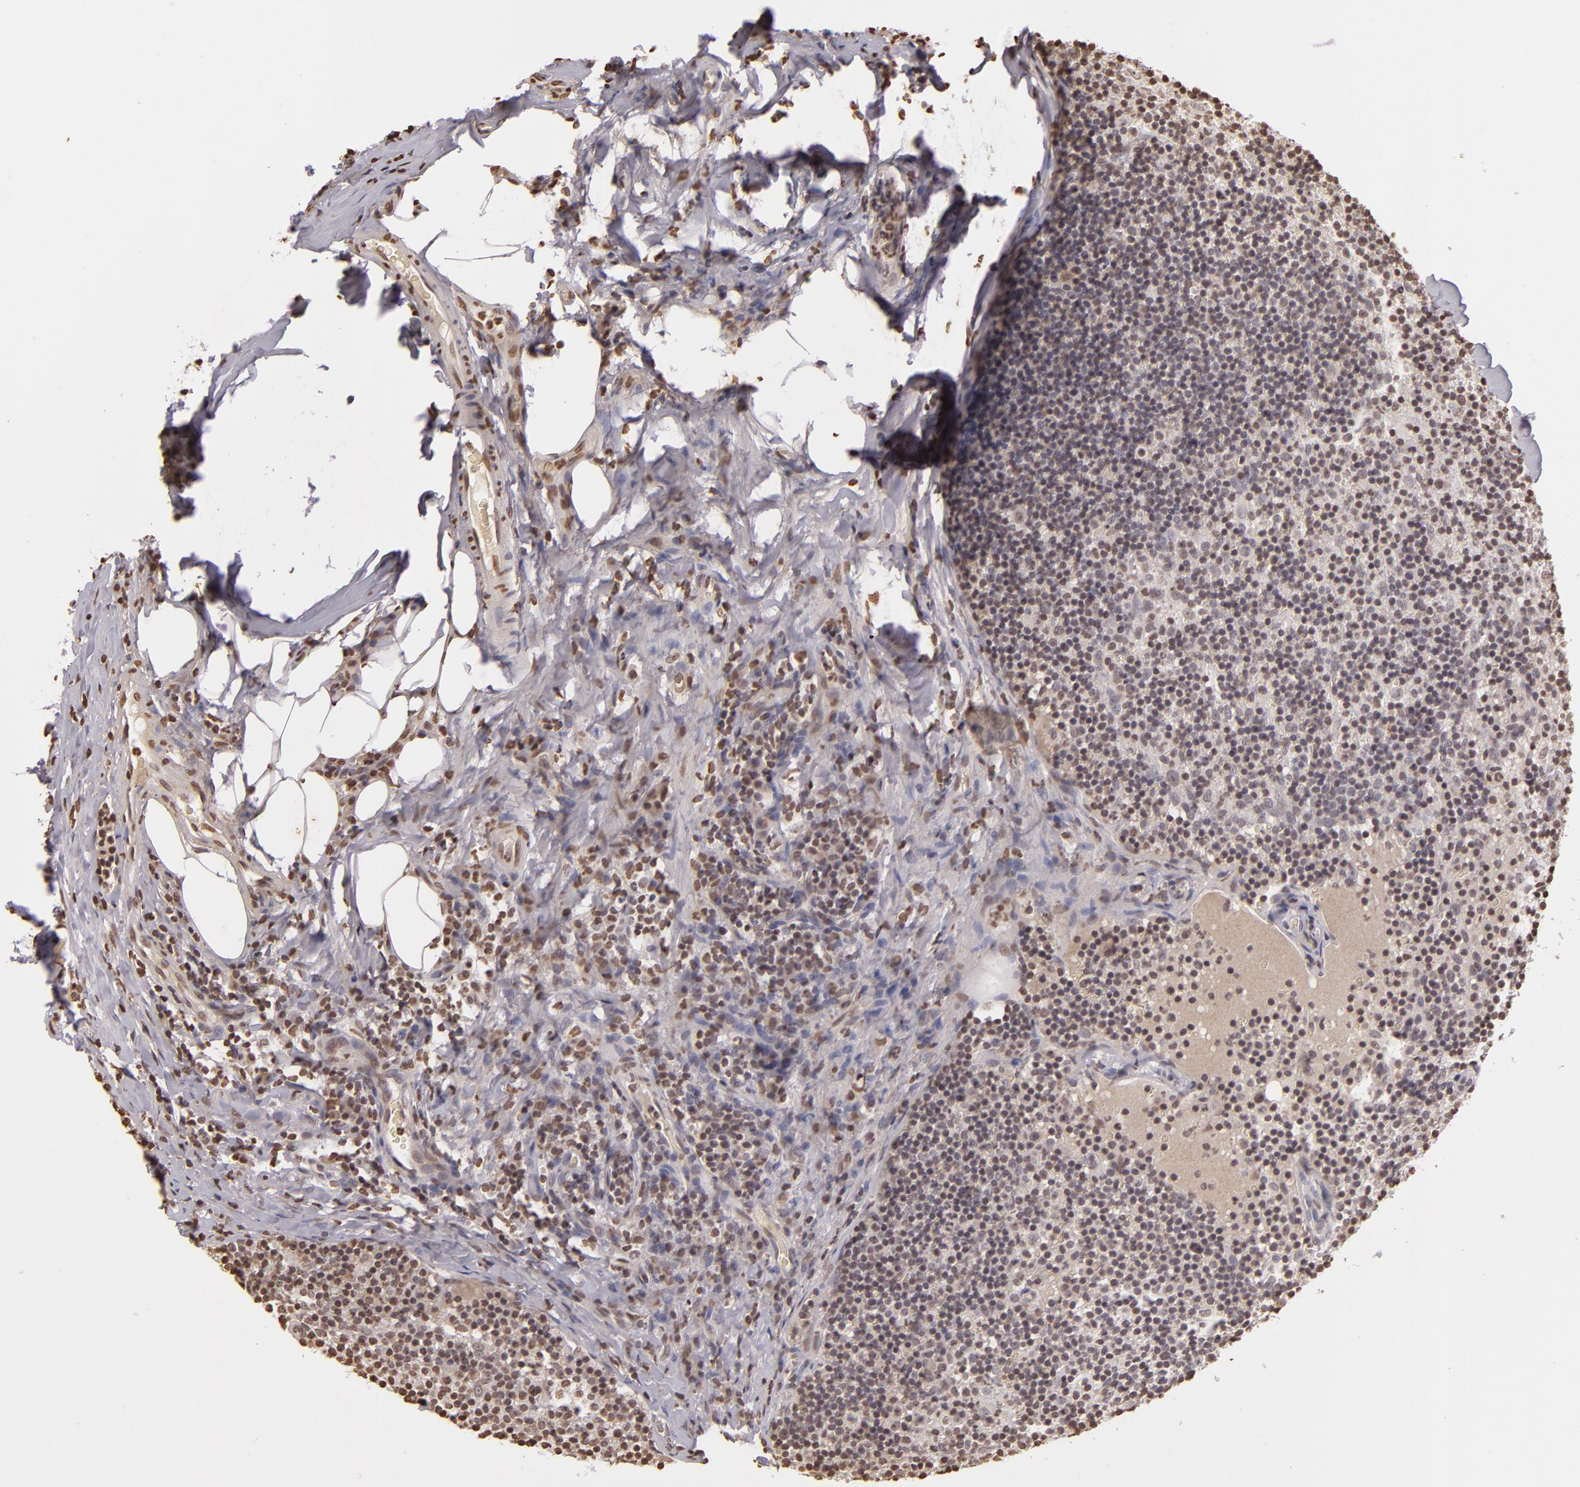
{"staining": {"intensity": "weak", "quantity": "<25%", "location": "nuclear"}, "tissue": "lymph node", "cell_type": "Germinal center cells", "image_type": "normal", "snomed": [{"axis": "morphology", "description": "Normal tissue, NOS"}, {"axis": "morphology", "description": "Inflammation, NOS"}, {"axis": "topography", "description": "Lymph node"}], "caption": "Immunohistochemical staining of normal lymph node shows no significant positivity in germinal center cells. (DAB (3,3'-diaminobenzidine) IHC visualized using brightfield microscopy, high magnification).", "gene": "THRB", "patient": {"sex": "male", "age": 46}}